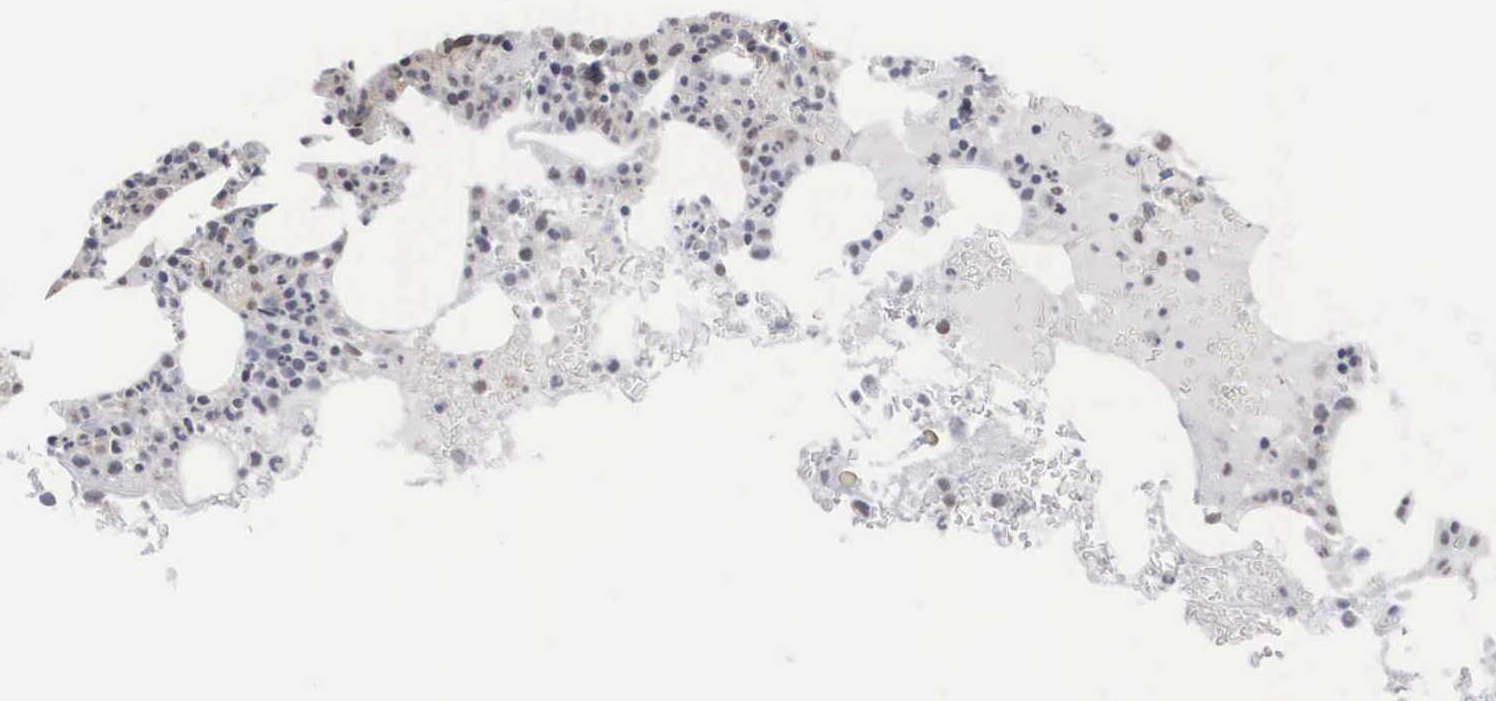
{"staining": {"intensity": "weak", "quantity": "<25%", "location": "nuclear"}, "tissue": "bone marrow", "cell_type": "Hematopoietic cells", "image_type": "normal", "snomed": [{"axis": "morphology", "description": "Normal tissue, NOS"}, {"axis": "topography", "description": "Bone marrow"}], "caption": "IHC micrograph of normal bone marrow: bone marrow stained with DAB (3,3'-diaminobenzidine) displays no significant protein positivity in hematopoietic cells.", "gene": "AUTS2", "patient": {"sex": "female", "age": 88}}